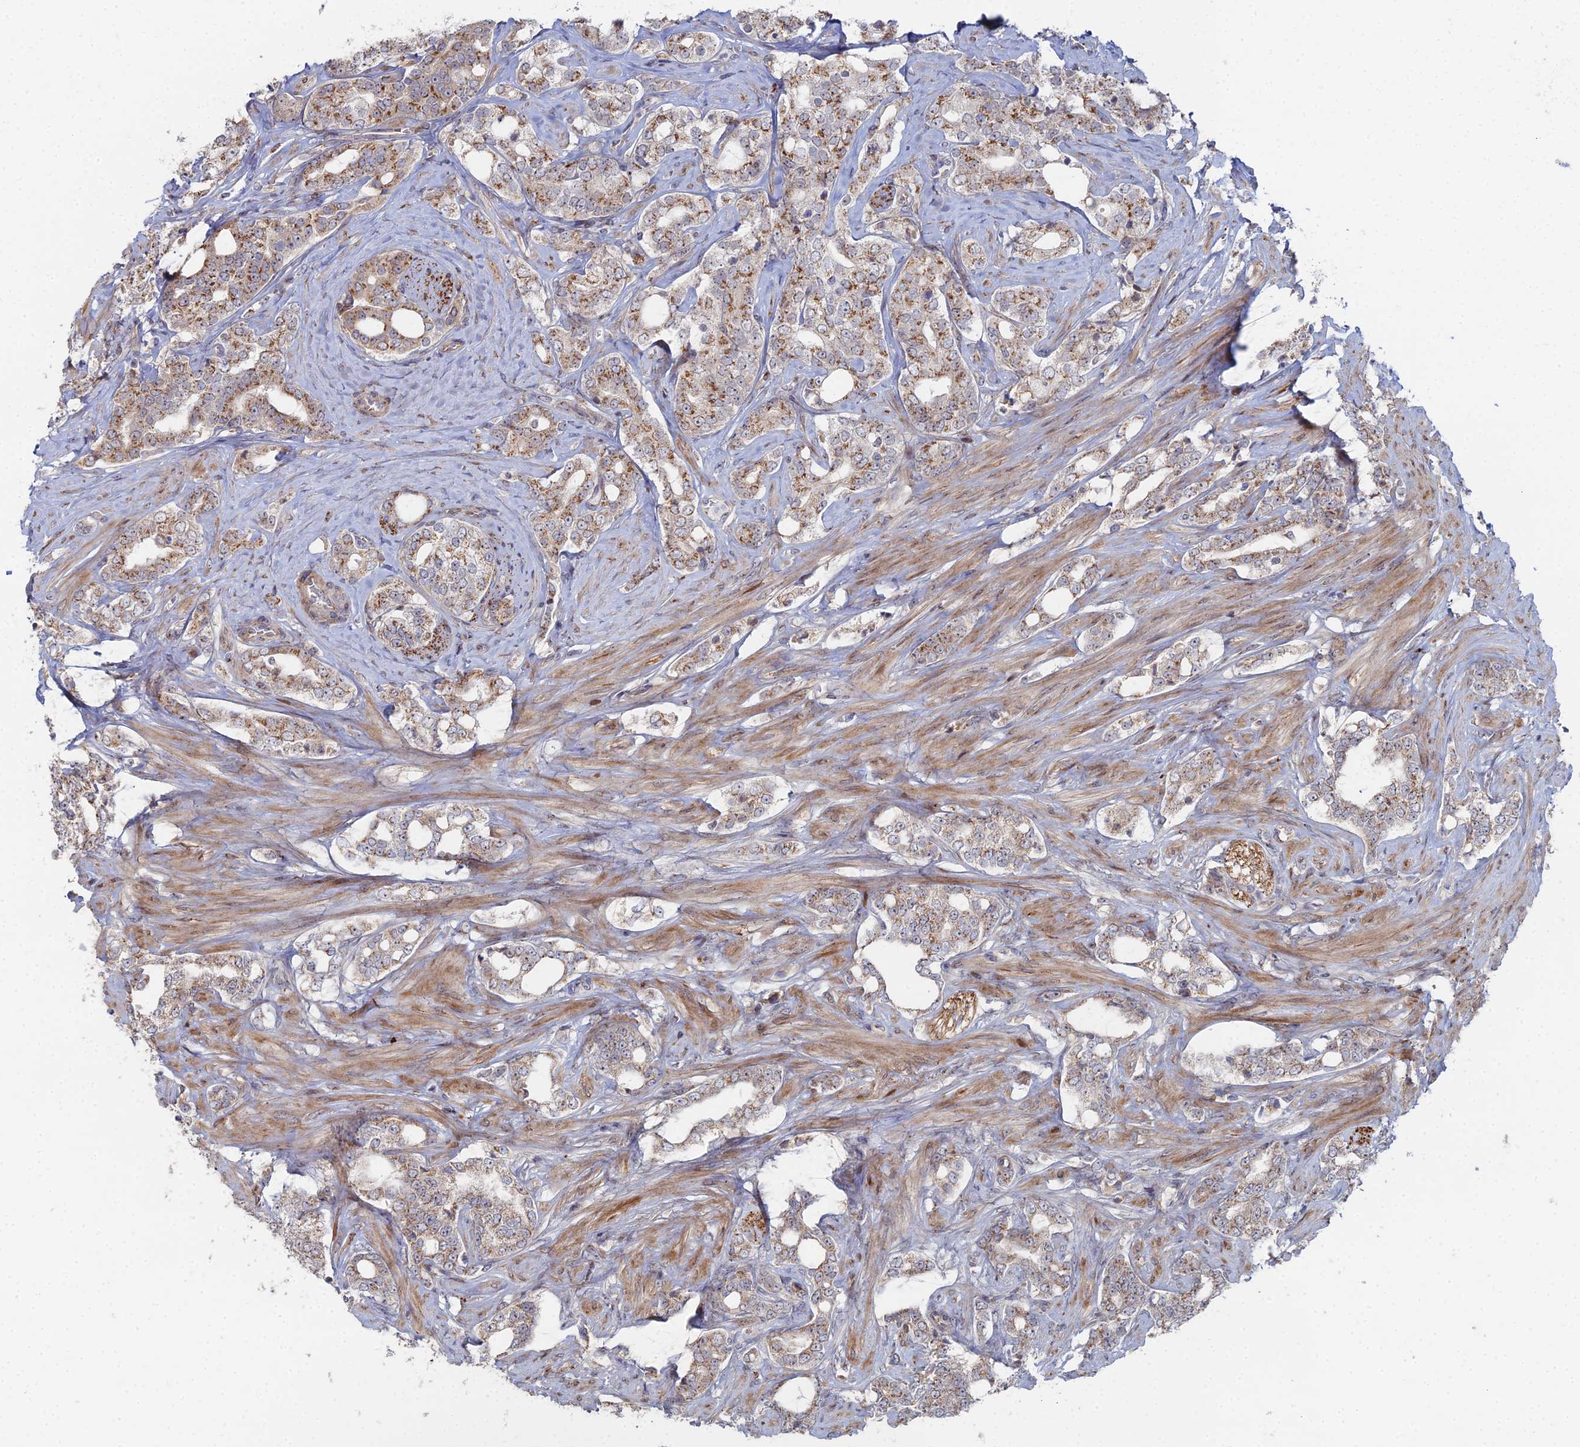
{"staining": {"intensity": "moderate", "quantity": ">75%", "location": "cytoplasmic/membranous"}, "tissue": "prostate cancer", "cell_type": "Tumor cells", "image_type": "cancer", "snomed": [{"axis": "morphology", "description": "Adenocarcinoma, High grade"}, {"axis": "topography", "description": "Prostate"}], "caption": "The image exhibits a brown stain indicating the presence of a protein in the cytoplasmic/membranous of tumor cells in prostate cancer (adenocarcinoma (high-grade)). (DAB = brown stain, brightfield microscopy at high magnification).", "gene": "SGMS1", "patient": {"sex": "male", "age": 64}}